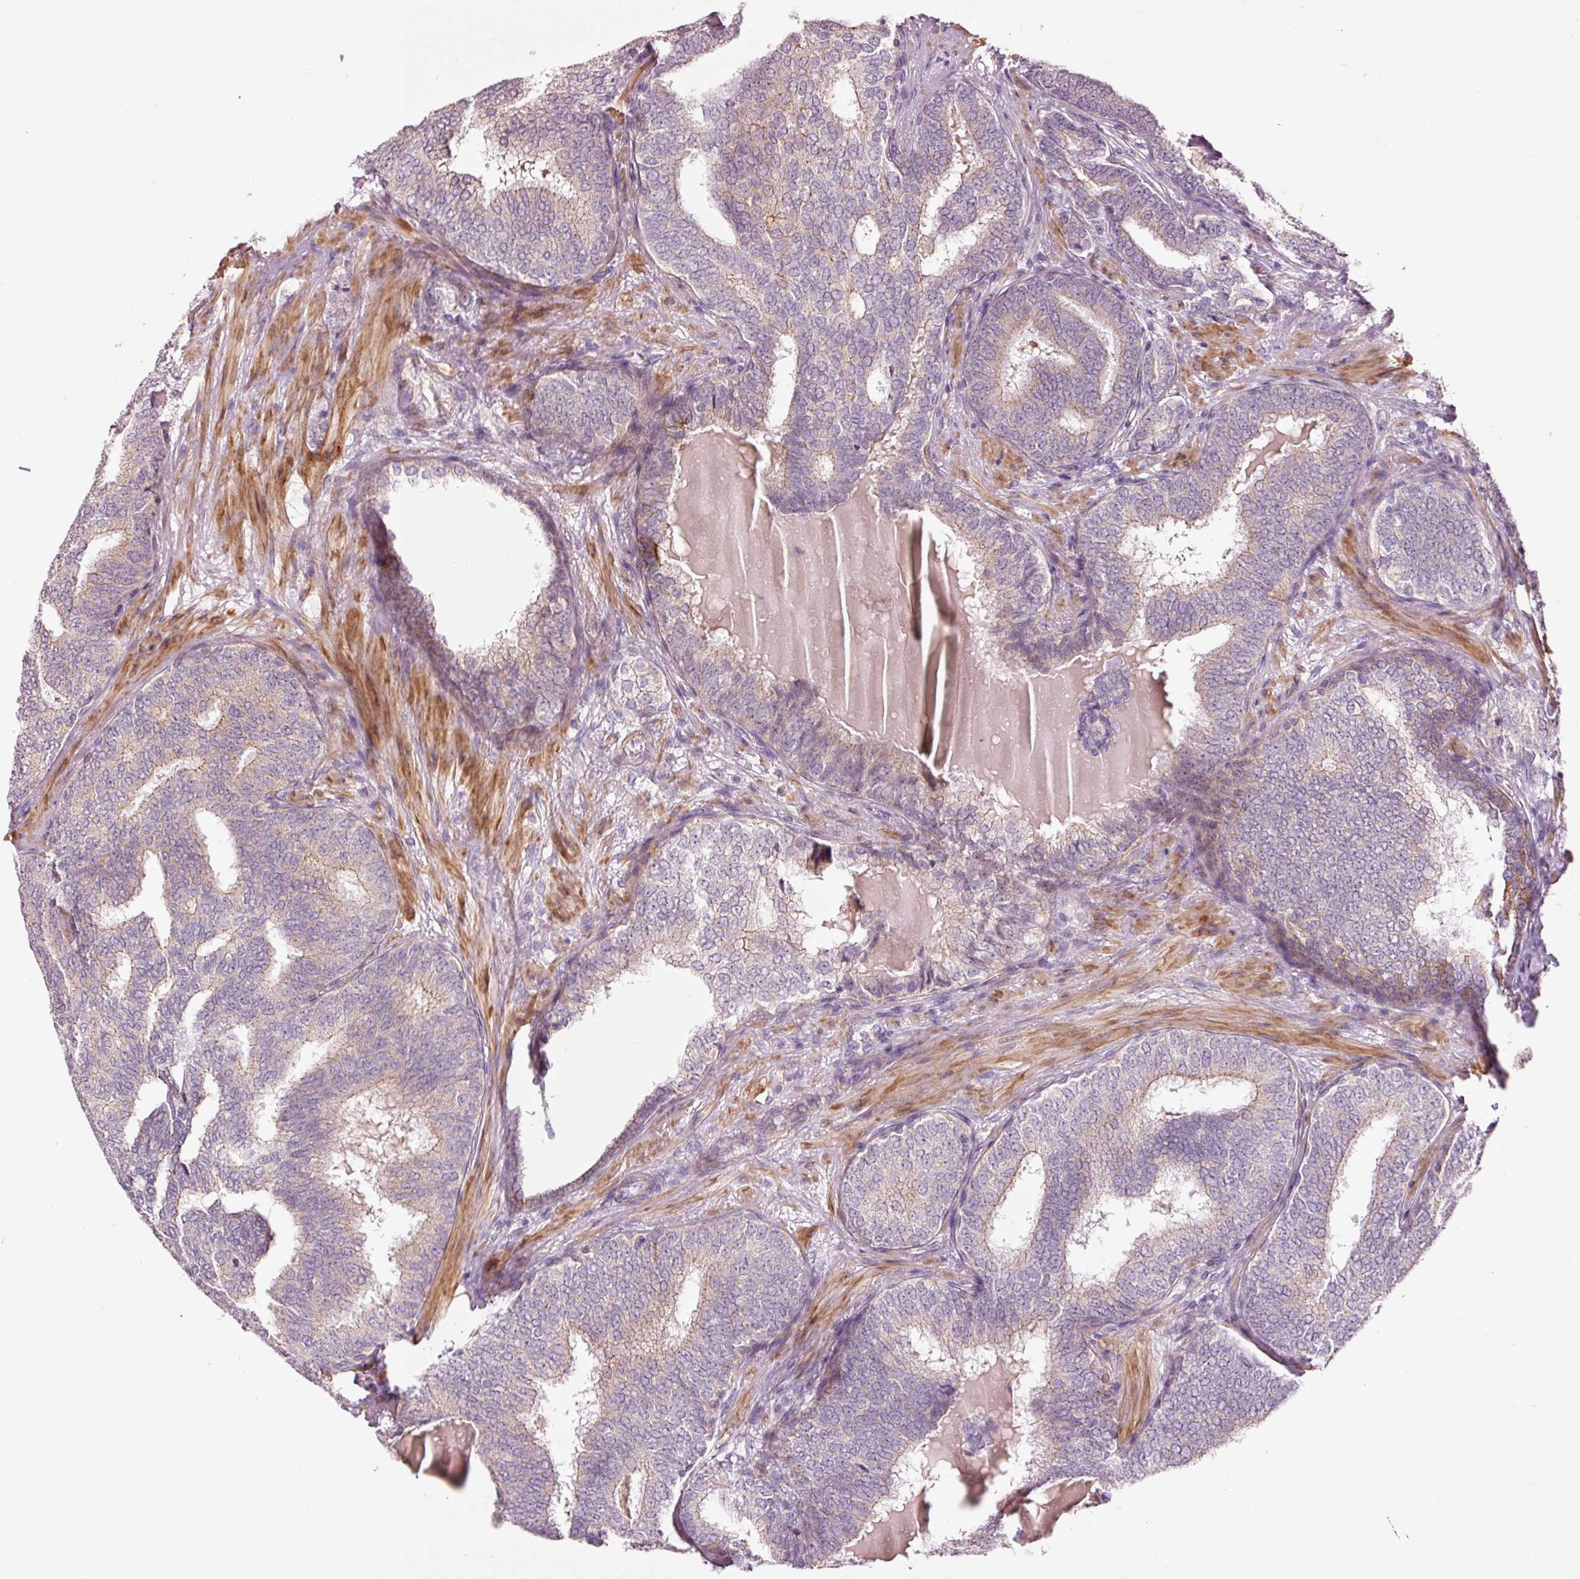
{"staining": {"intensity": "weak", "quantity": "25%-75%", "location": "cytoplasmic/membranous"}, "tissue": "prostate cancer", "cell_type": "Tumor cells", "image_type": "cancer", "snomed": [{"axis": "morphology", "description": "Adenocarcinoma, High grade"}, {"axis": "topography", "description": "Prostate"}], "caption": "Weak cytoplasmic/membranous staining for a protein is present in approximately 25%-75% of tumor cells of prostate high-grade adenocarcinoma using IHC.", "gene": "DAPP1", "patient": {"sex": "male", "age": 72}}